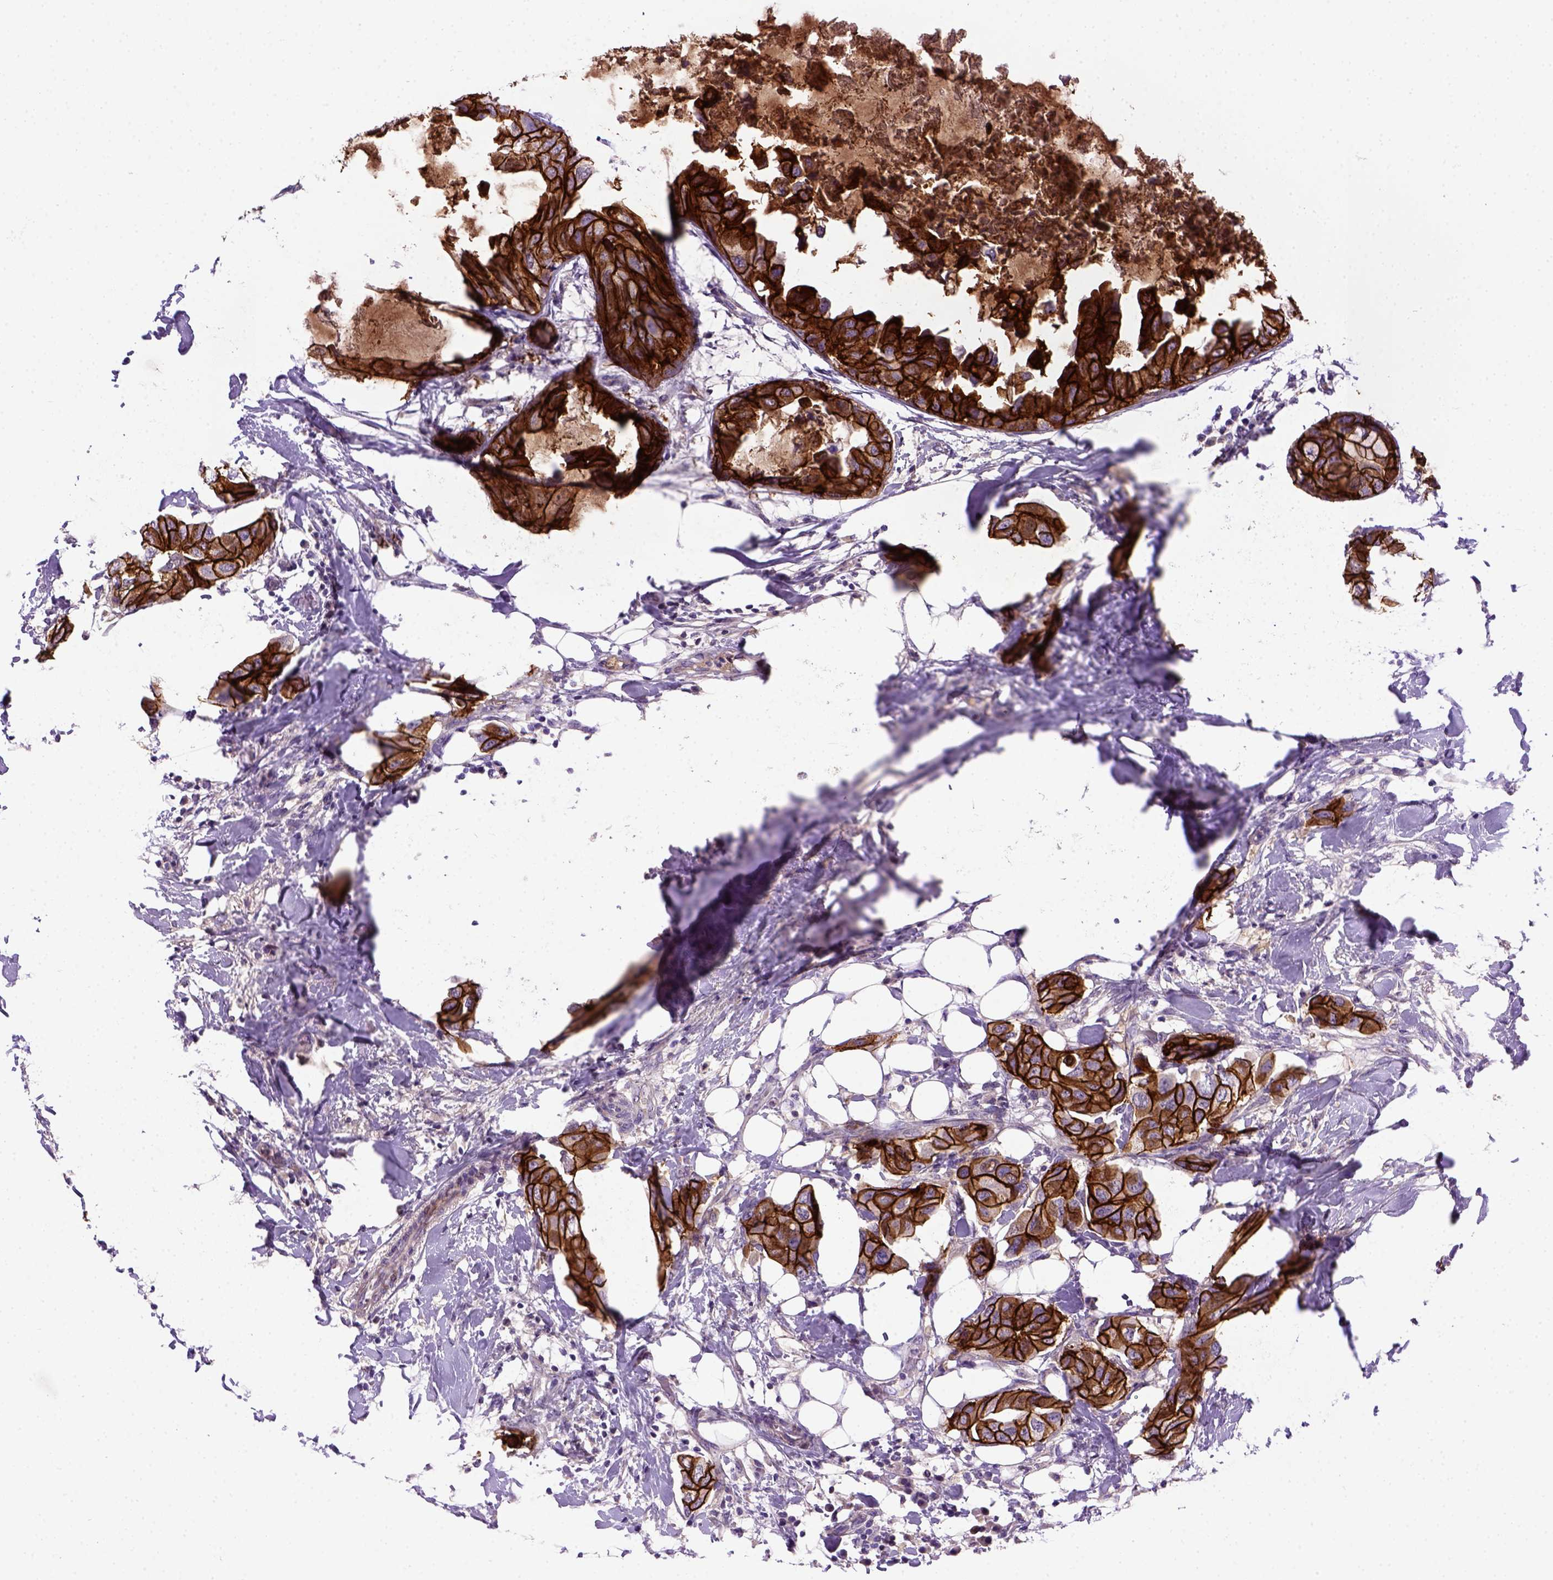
{"staining": {"intensity": "strong", "quantity": ">75%", "location": "cytoplasmic/membranous"}, "tissue": "breast cancer", "cell_type": "Tumor cells", "image_type": "cancer", "snomed": [{"axis": "morphology", "description": "Normal tissue, NOS"}, {"axis": "morphology", "description": "Duct carcinoma"}, {"axis": "topography", "description": "Breast"}], "caption": "Approximately >75% of tumor cells in breast invasive ductal carcinoma reveal strong cytoplasmic/membranous protein staining as visualized by brown immunohistochemical staining.", "gene": "CDH1", "patient": {"sex": "female", "age": 40}}